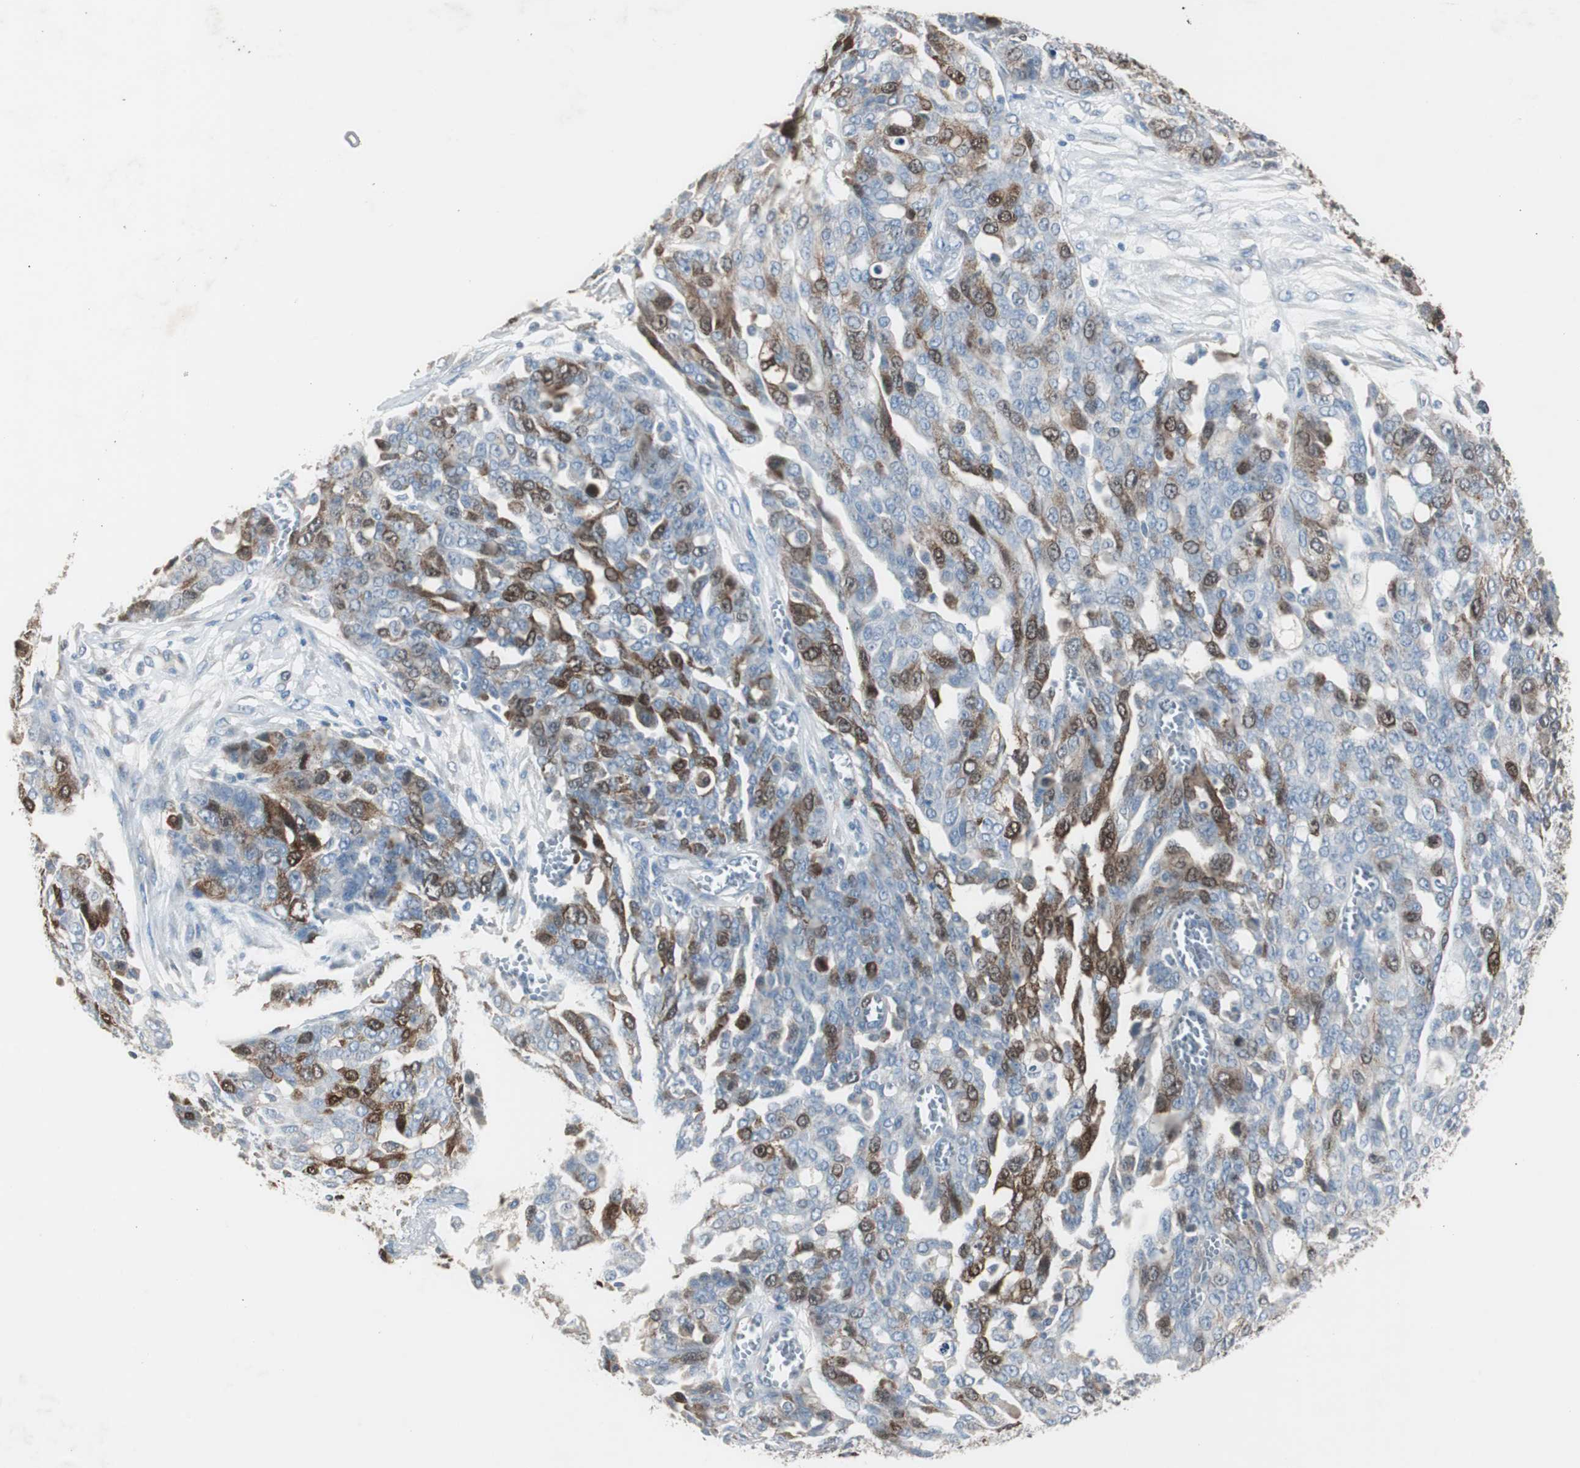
{"staining": {"intensity": "moderate", "quantity": "<25%", "location": "cytoplasmic/membranous"}, "tissue": "ovarian cancer", "cell_type": "Tumor cells", "image_type": "cancer", "snomed": [{"axis": "morphology", "description": "Cystadenocarcinoma, serous, NOS"}, {"axis": "topography", "description": "Soft tissue"}, {"axis": "topography", "description": "Ovary"}], "caption": "Immunohistochemical staining of ovarian cancer displays low levels of moderate cytoplasmic/membranous positivity in approximately <25% of tumor cells.", "gene": "TK1", "patient": {"sex": "female", "age": 57}}